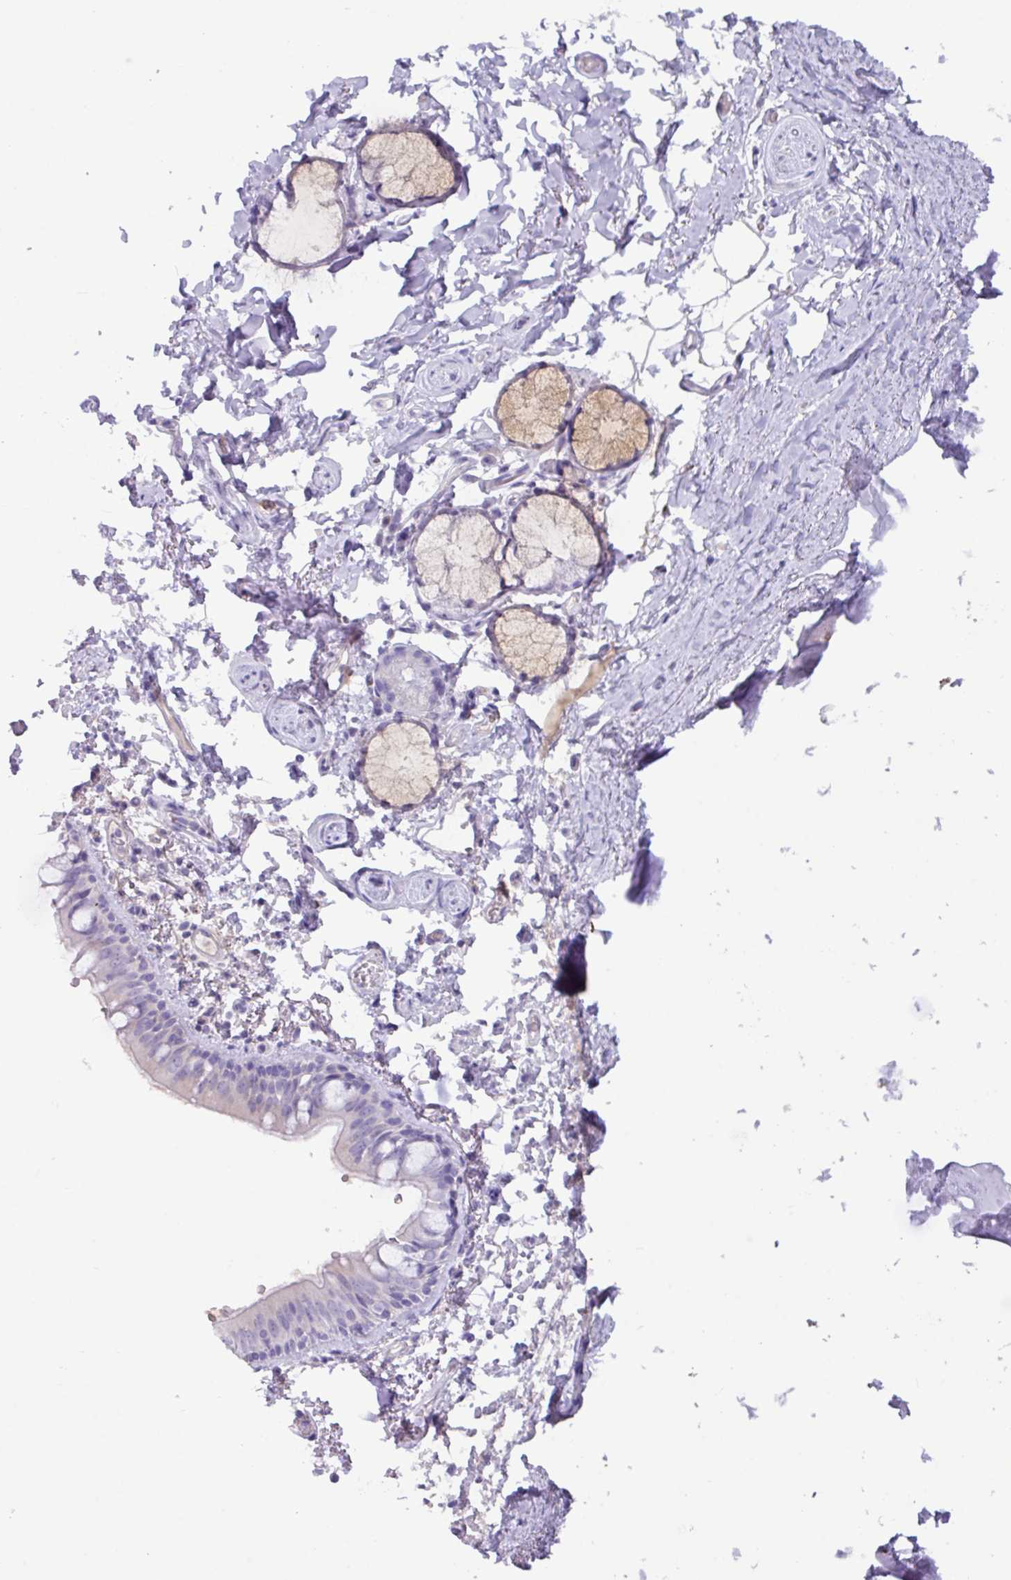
{"staining": {"intensity": "negative", "quantity": "none", "location": "none"}, "tissue": "bronchus", "cell_type": "Respiratory epithelial cells", "image_type": "normal", "snomed": [{"axis": "morphology", "description": "Normal tissue, NOS"}, {"axis": "topography", "description": "Bronchus"}], "caption": "The immunohistochemistry photomicrograph has no significant expression in respiratory epithelial cells of bronchus. Nuclei are stained in blue.", "gene": "ZNF524", "patient": {"sex": "male", "age": 70}}